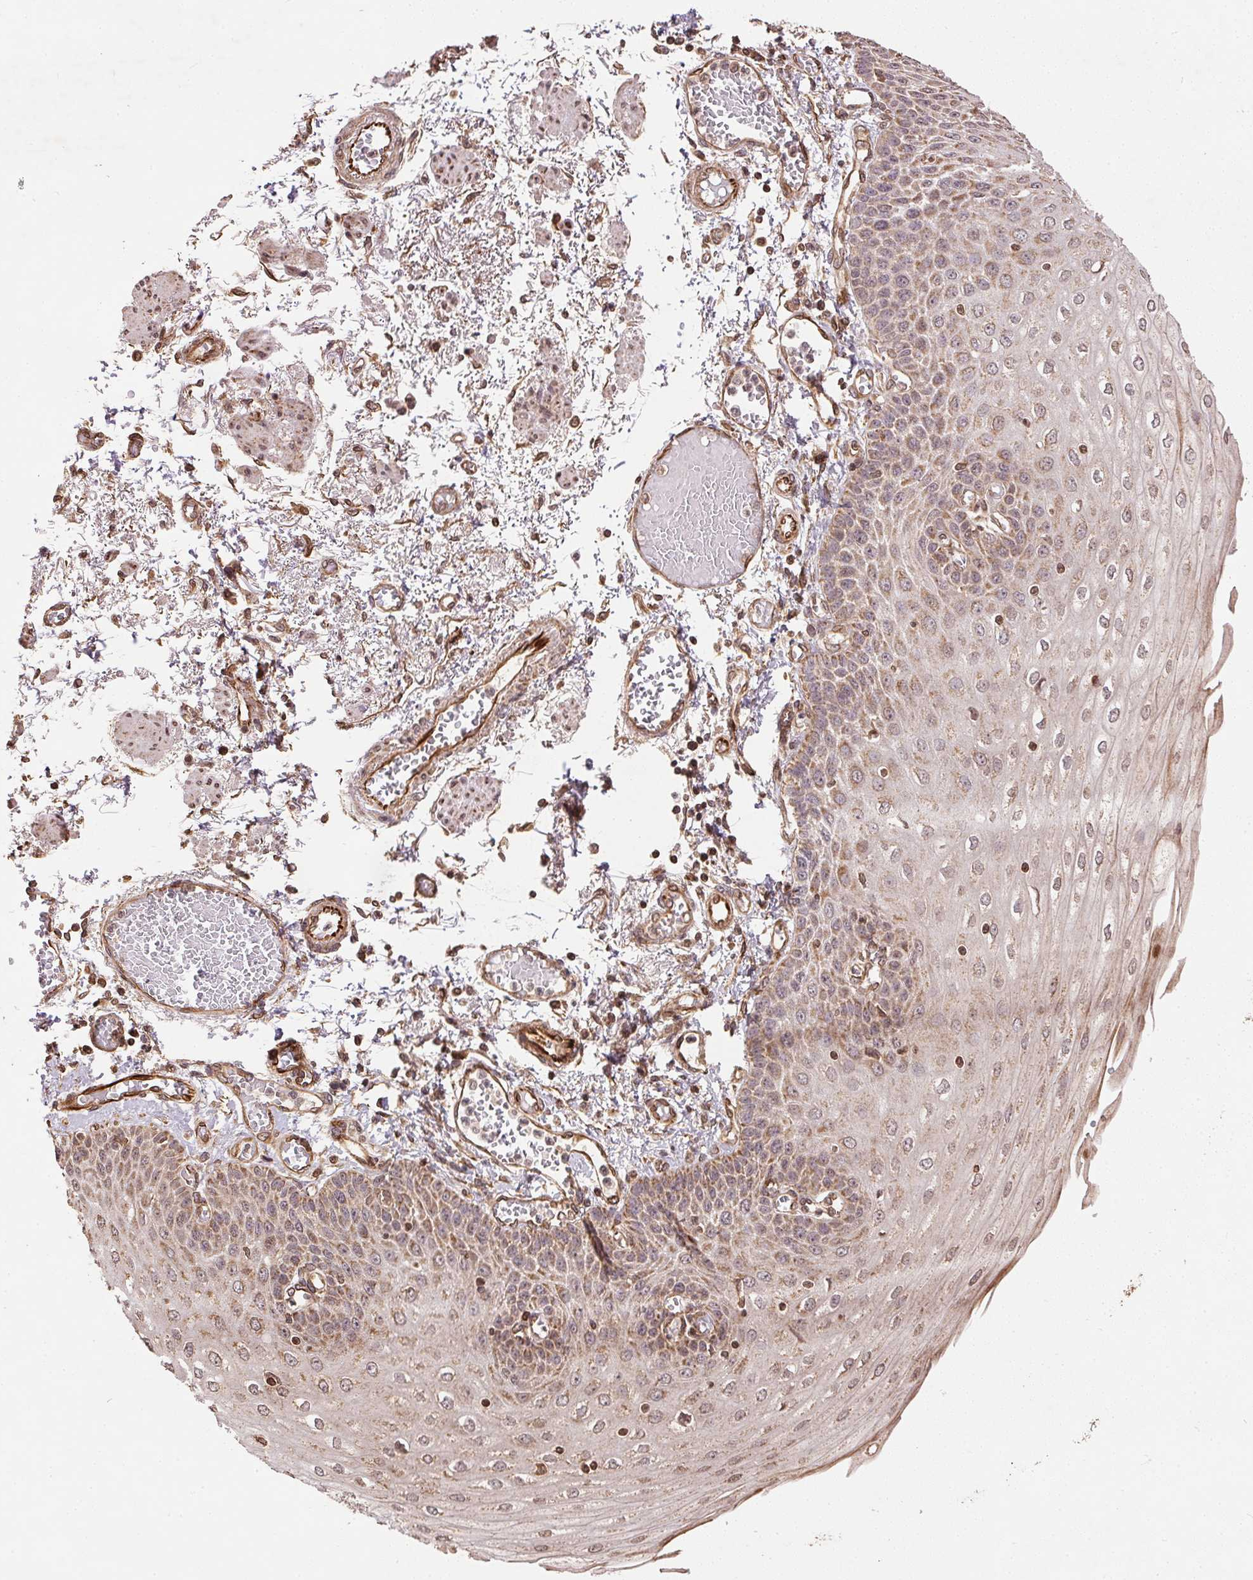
{"staining": {"intensity": "moderate", "quantity": "25%-75%", "location": "cytoplasmic/membranous"}, "tissue": "esophagus", "cell_type": "Squamous epithelial cells", "image_type": "normal", "snomed": [{"axis": "morphology", "description": "Normal tissue, NOS"}, {"axis": "morphology", "description": "Adenocarcinoma, NOS"}, {"axis": "topography", "description": "Esophagus"}], "caption": "The micrograph demonstrates immunohistochemical staining of benign esophagus. There is moderate cytoplasmic/membranous positivity is identified in approximately 25%-75% of squamous epithelial cells.", "gene": "SPRED2", "patient": {"sex": "male", "age": 81}}